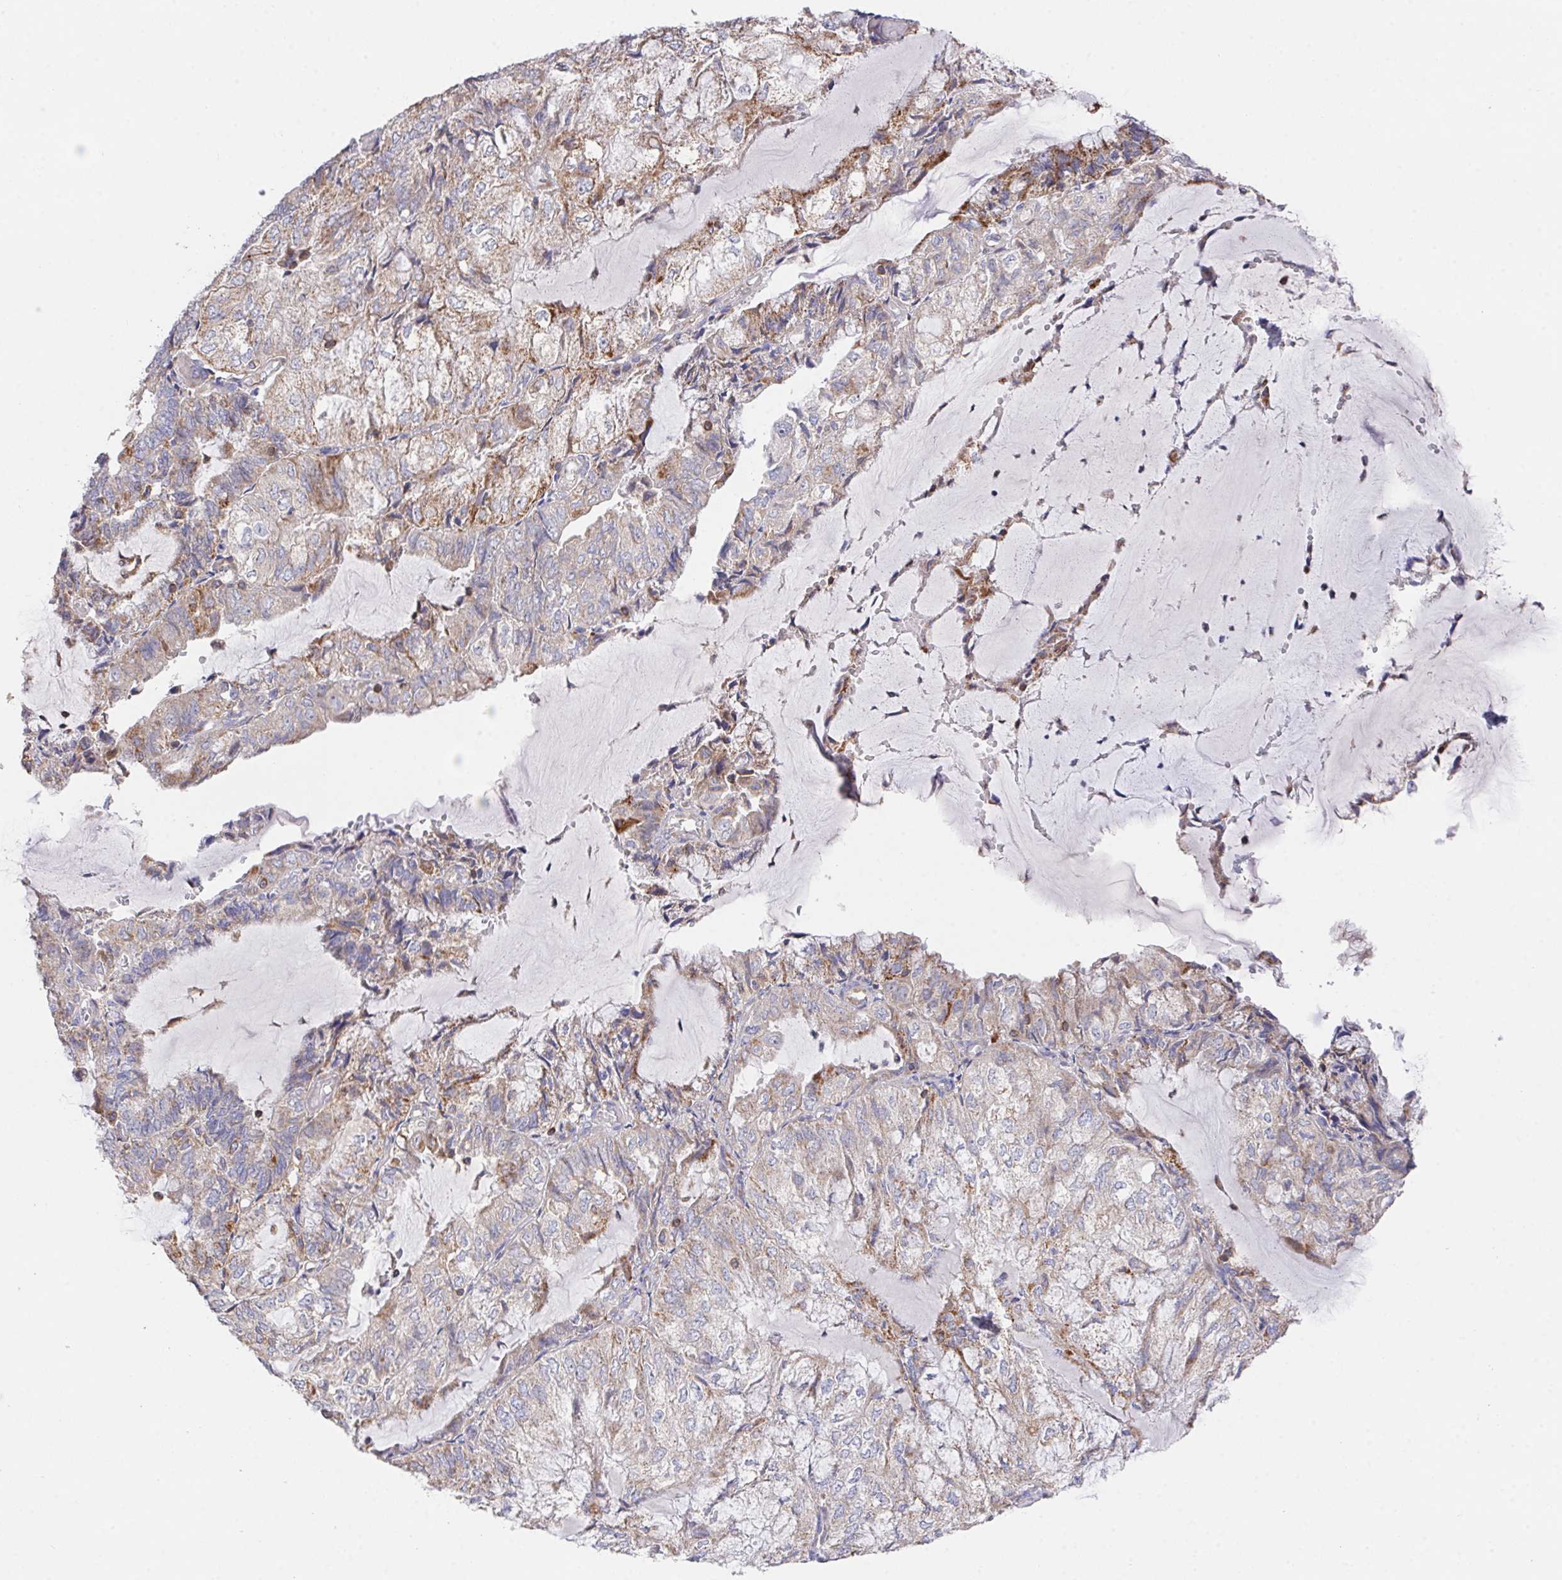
{"staining": {"intensity": "weak", "quantity": "25%-75%", "location": "cytoplasmic/membranous"}, "tissue": "endometrial cancer", "cell_type": "Tumor cells", "image_type": "cancer", "snomed": [{"axis": "morphology", "description": "Adenocarcinoma, NOS"}, {"axis": "topography", "description": "Endometrium"}], "caption": "A brown stain labels weak cytoplasmic/membranous staining of a protein in adenocarcinoma (endometrial) tumor cells. The protein of interest is stained brown, and the nuclei are stained in blue (DAB (3,3'-diaminobenzidine) IHC with brightfield microscopy, high magnification).", "gene": "FAM241A", "patient": {"sex": "female", "age": 81}}